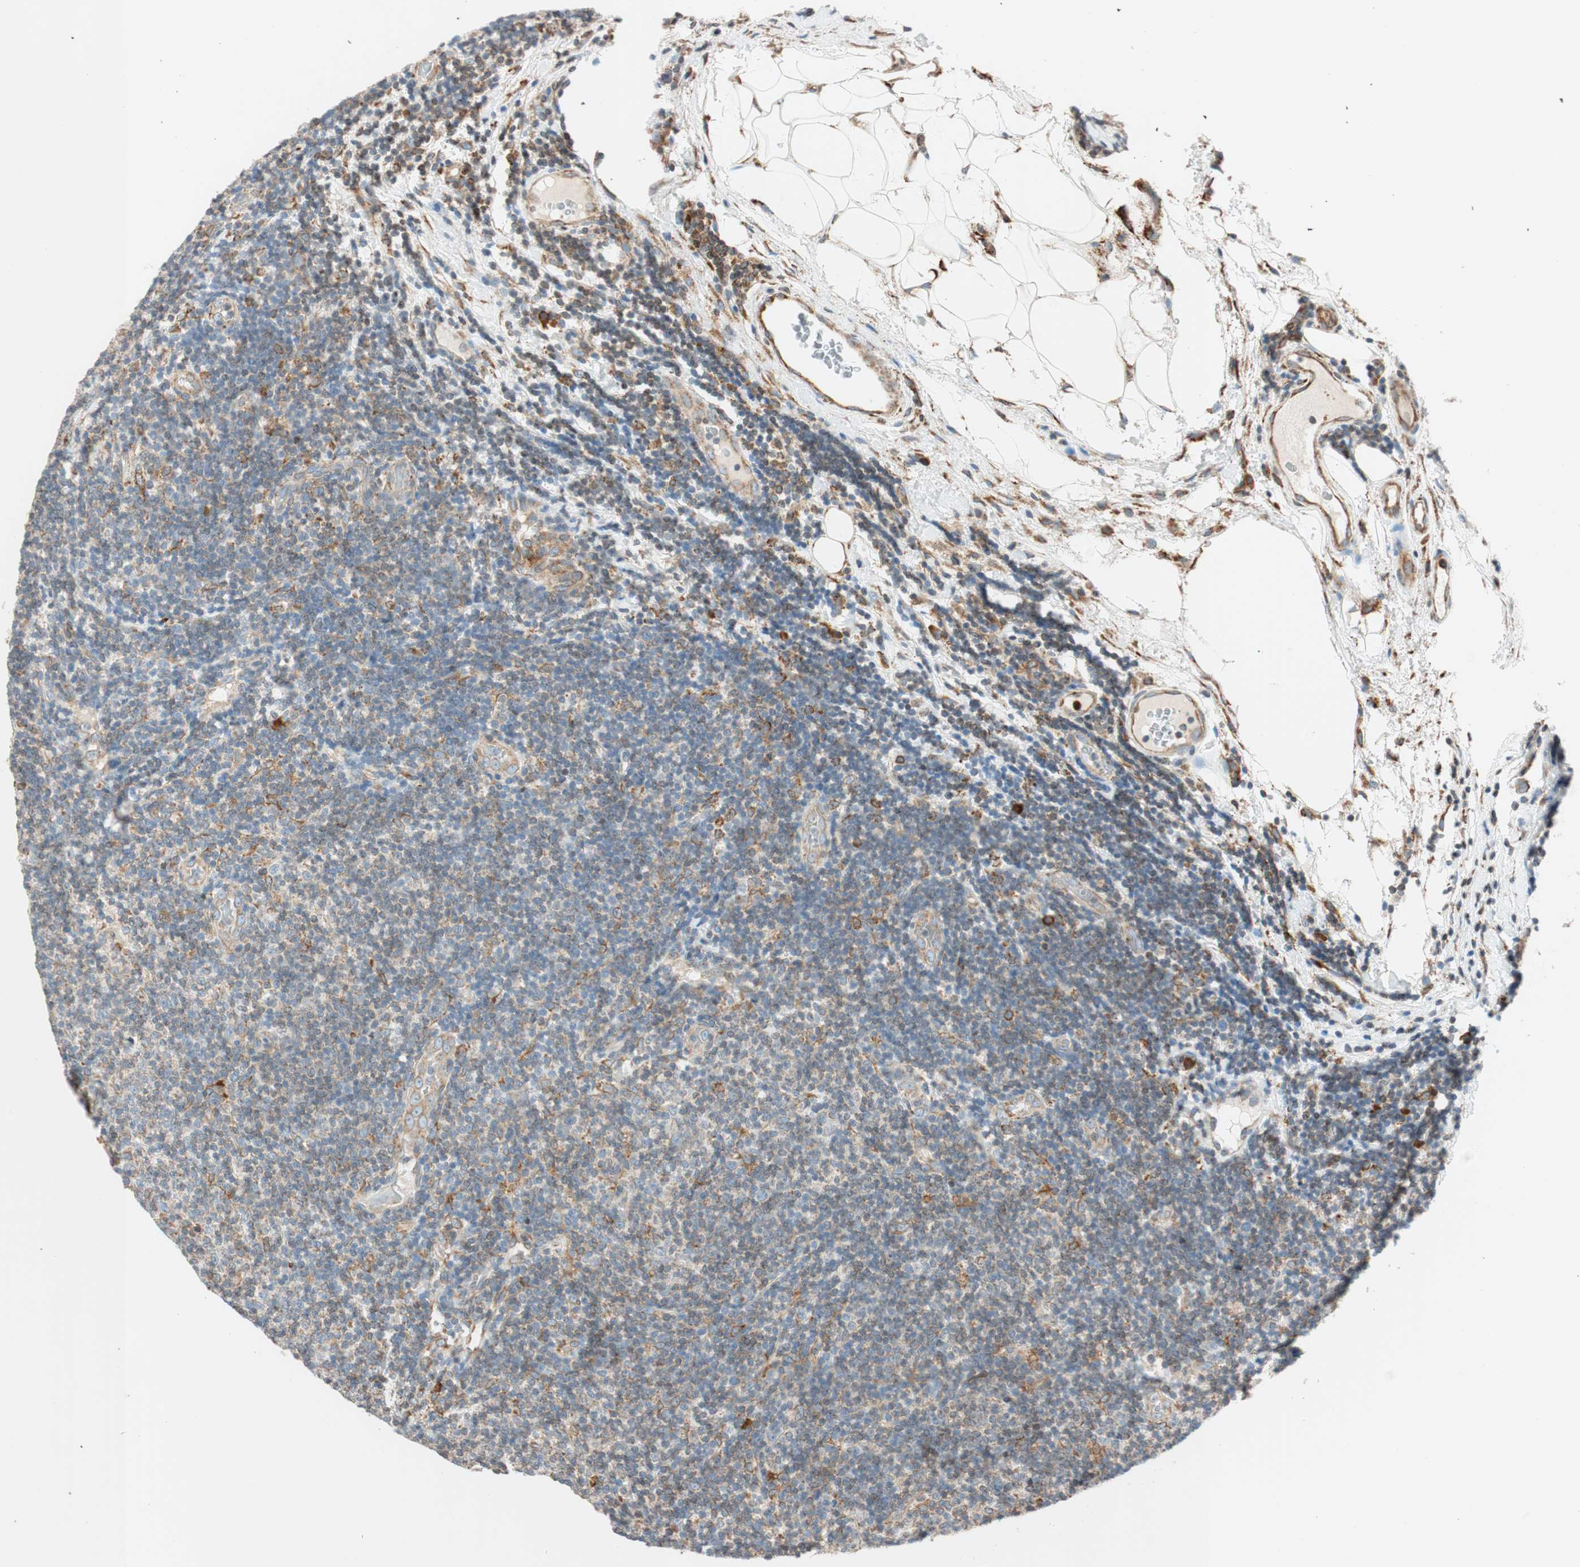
{"staining": {"intensity": "negative", "quantity": "none", "location": "none"}, "tissue": "lymphoma", "cell_type": "Tumor cells", "image_type": "cancer", "snomed": [{"axis": "morphology", "description": "Malignant lymphoma, non-Hodgkin's type, Low grade"}, {"axis": "topography", "description": "Lymph node"}], "caption": "There is no significant positivity in tumor cells of lymphoma.", "gene": "PRKCSH", "patient": {"sex": "male", "age": 83}}